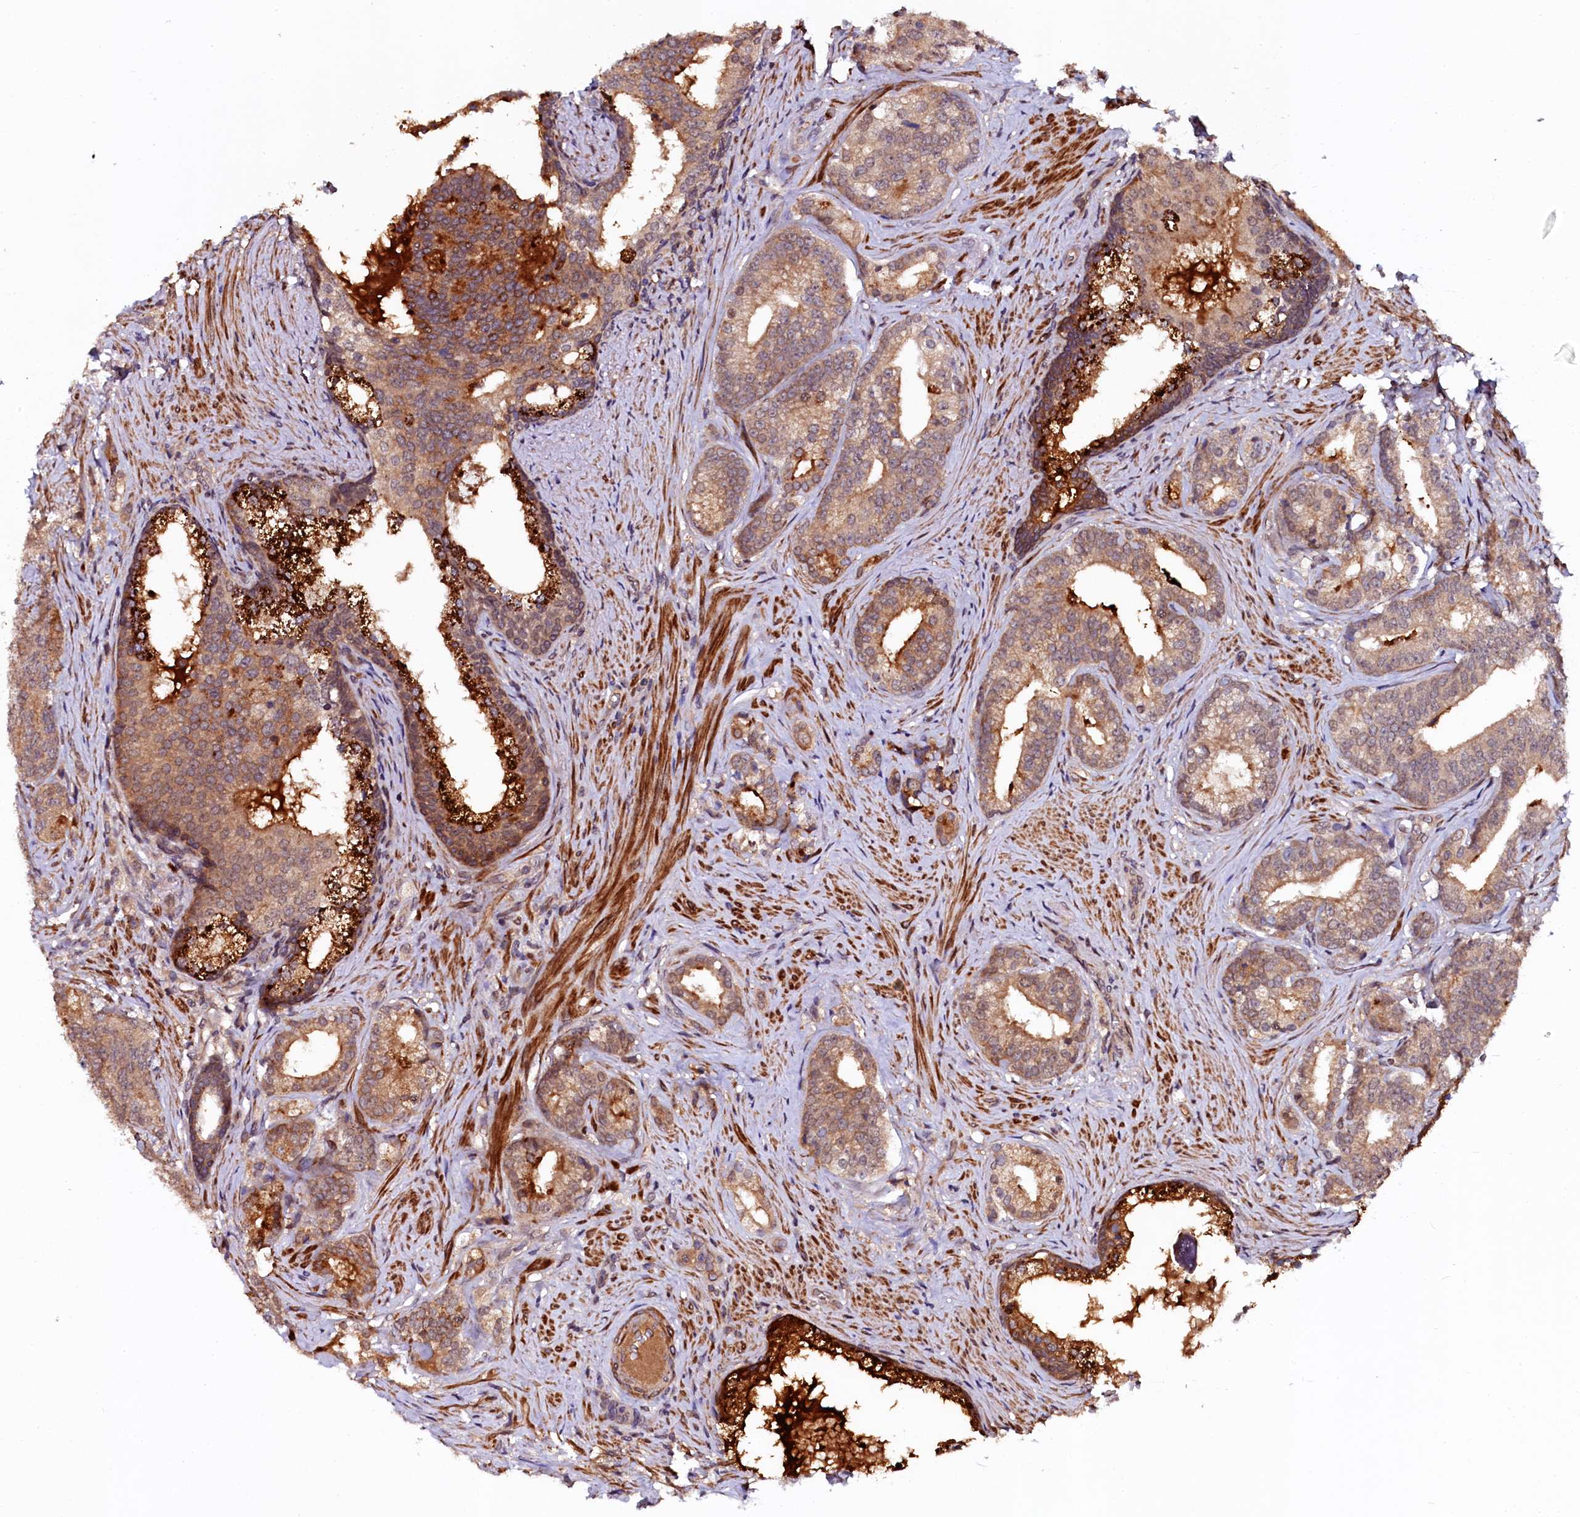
{"staining": {"intensity": "moderate", "quantity": ">75%", "location": "cytoplasmic/membranous"}, "tissue": "prostate cancer", "cell_type": "Tumor cells", "image_type": "cancer", "snomed": [{"axis": "morphology", "description": "Adenocarcinoma, Low grade"}, {"axis": "topography", "description": "Prostate"}], "caption": "Tumor cells display moderate cytoplasmic/membranous expression in about >75% of cells in prostate cancer (adenocarcinoma (low-grade)).", "gene": "N4BP1", "patient": {"sex": "male", "age": 71}}